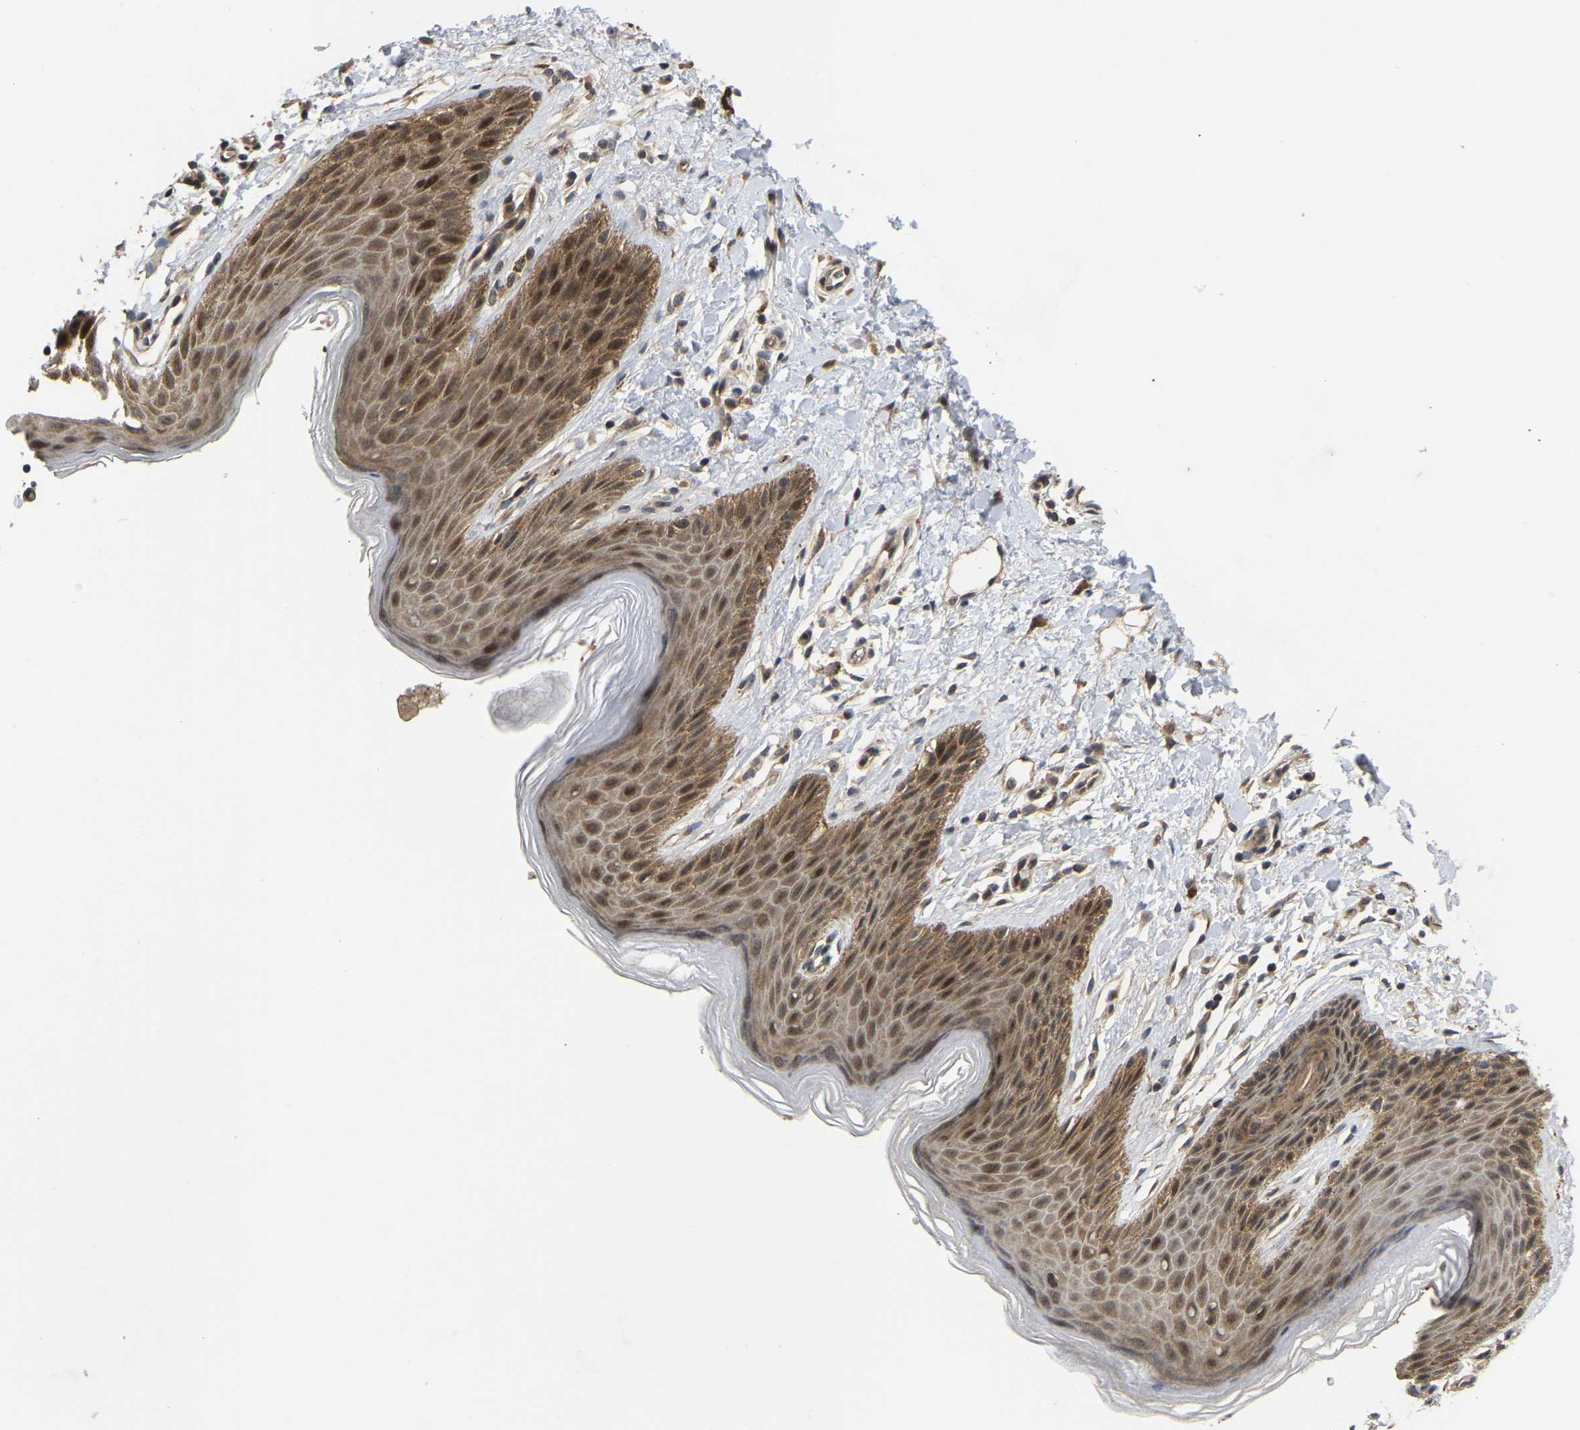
{"staining": {"intensity": "moderate", "quantity": "25%-75%", "location": "cytoplasmic/membranous,nuclear"}, "tissue": "skin", "cell_type": "Epidermal cells", "image_type": "normal", "snomed": [{"axis": "morphology", "description": "Normal tissue, NOS"}, {"axis": "topography", "description": "Anal"}], "caption": "Moderate cytoplasmic/membranous,nuclear staining is seen in approximately 25%-75% of epidermal cells in benign skin. The staining is performed using DAB (3,3'-diaminobenzidine) brown chromogen to label protein expression. The nuclei are counter-stained blue using hematoxylin.", "gene": "LIMK2", "patient": {"sex": "male", "age": 44}}